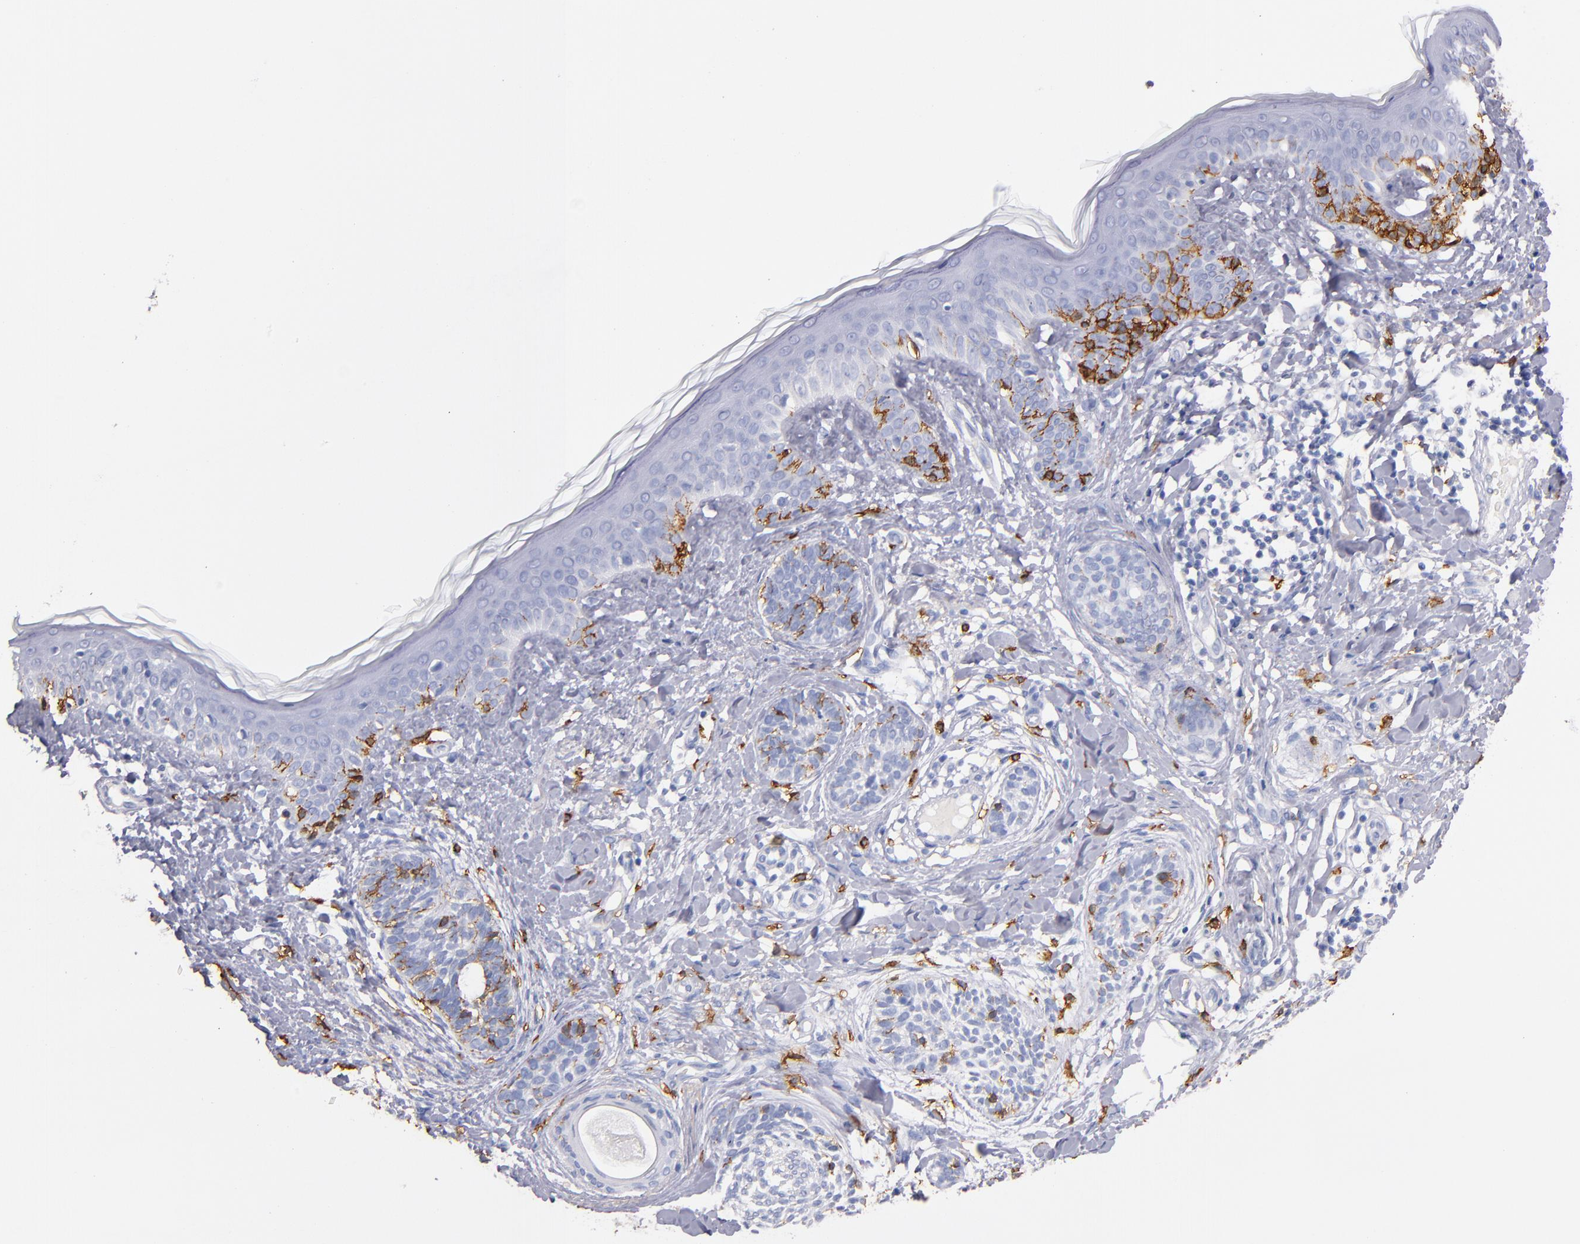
{"staining": {"intensity": "negative", "quantity": "none", "location": "none"}, "tissue": "skin cancer", "cell_type": "Tumor cells", "image_type": "cancer", "snomed": [{"axis": "morphology", "description": "Normal tissue, NOS"}, {"axis": "morphology", "description": "Basal cell carcinoma"}, {"axis": "topography", "description": "Skin"}], "caption": "Immunohistochemistry (IHC) histopathology image of neoplastic tissue: human skin basal cell carcinoma stained with DAB (3,3'-diaminobenzidine) shows no significant protein staining in tumor cells.", "gene": "KIT", "patient": {"sex": "male", "age": 63}}